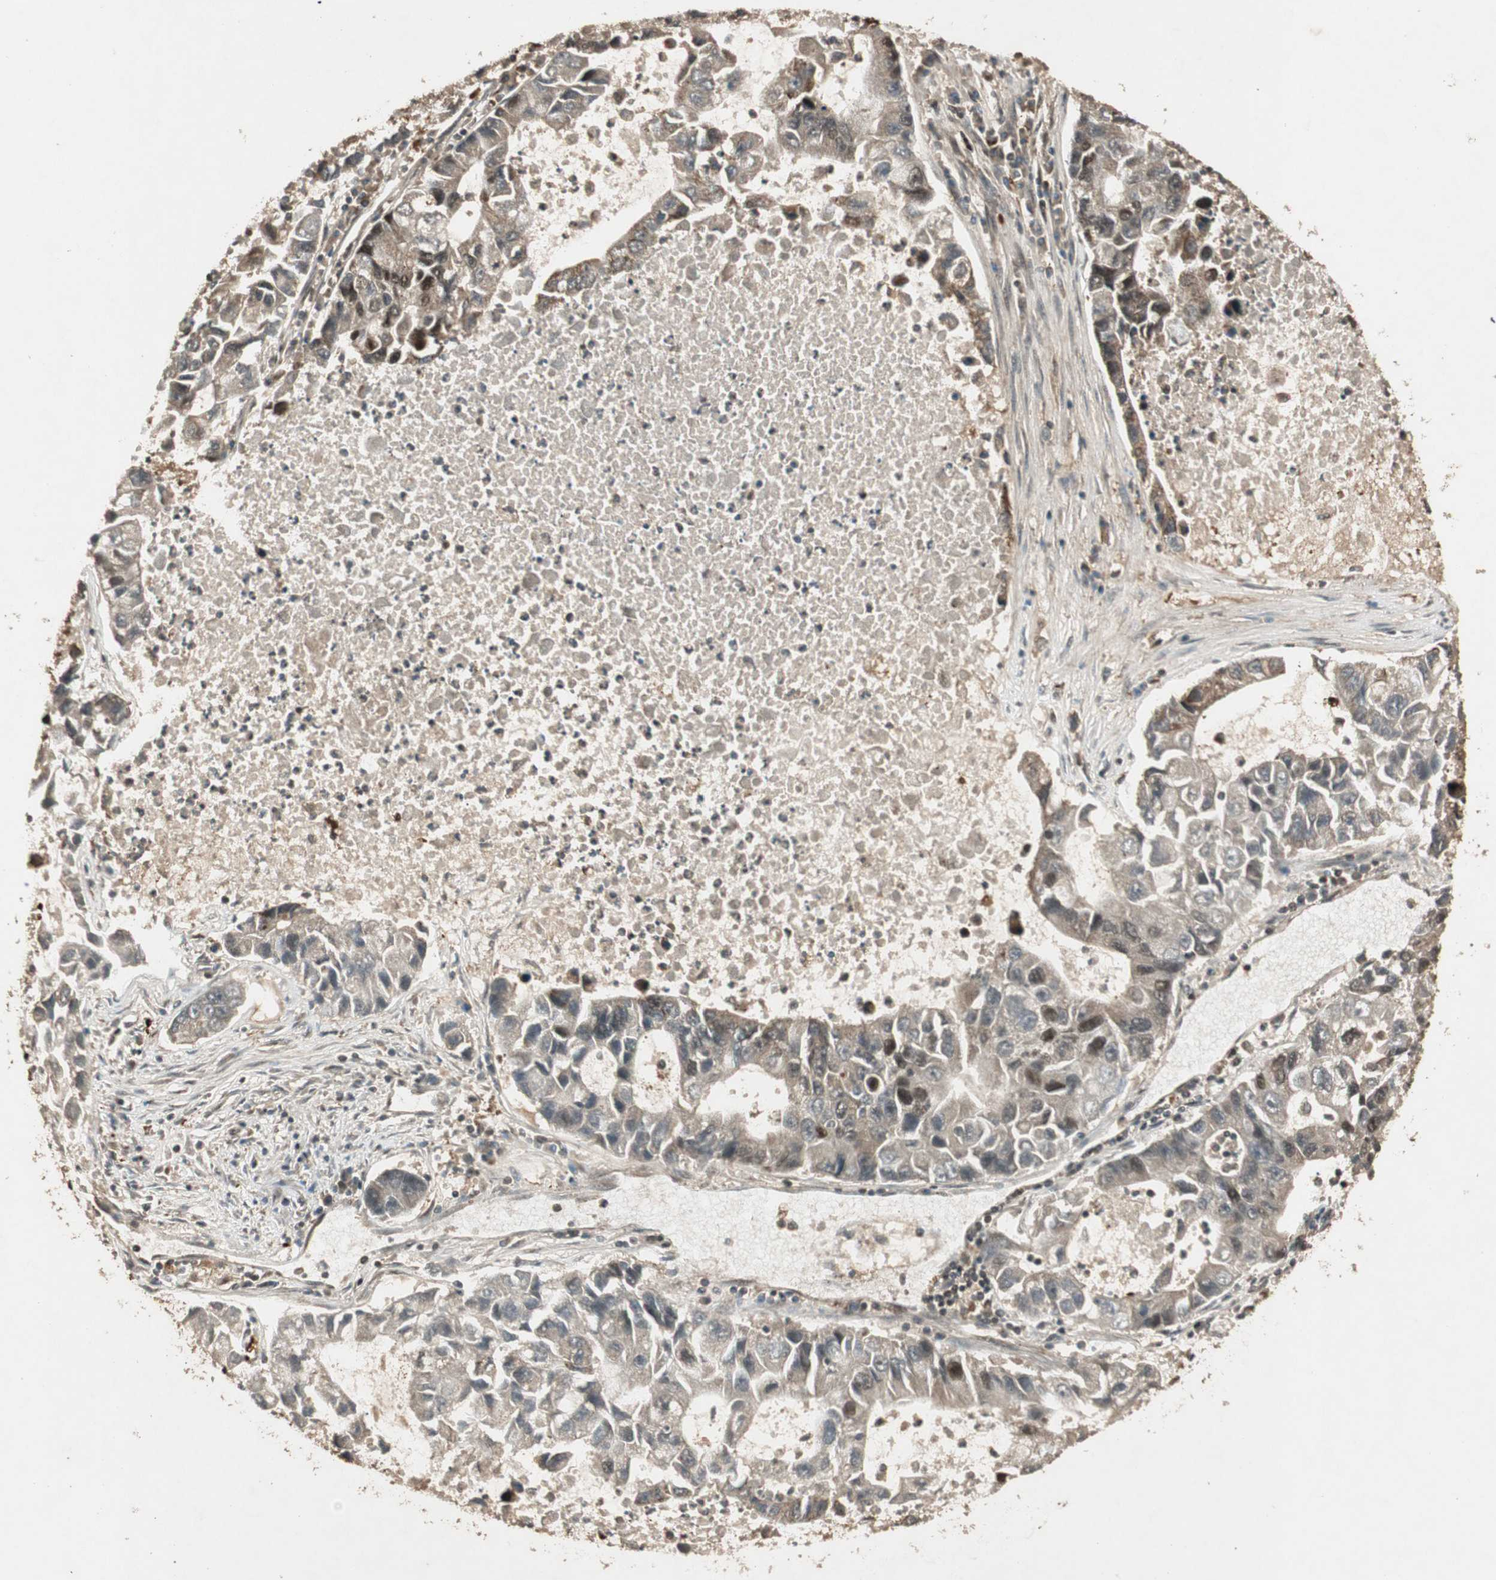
{"staining": {"intensity": "moderate", "quantity": ">75%", "location": "cytoplasmic/membranous,nuclear"}, "tissue": "lung cancer", "cell_type": "Tumor cells", "image_type": "cancer", "snomed": [{"axis": "morphology", "description": "Adenocarcinoma, NOS"}, {"axis": "topography", "description": "Lung"}], "caption": "Immunohistochemical staining of lung cancer displays moderate cytoplasmic/membranous and nuclear protein positivity in about >75% of tumor cells. (DAB (3,3'-diaminobenzidine) IHC, brown staining for protein, blue staining for nuclei).", "gene": "RPA3", "patient": {"sex": "female", "age": 51}}